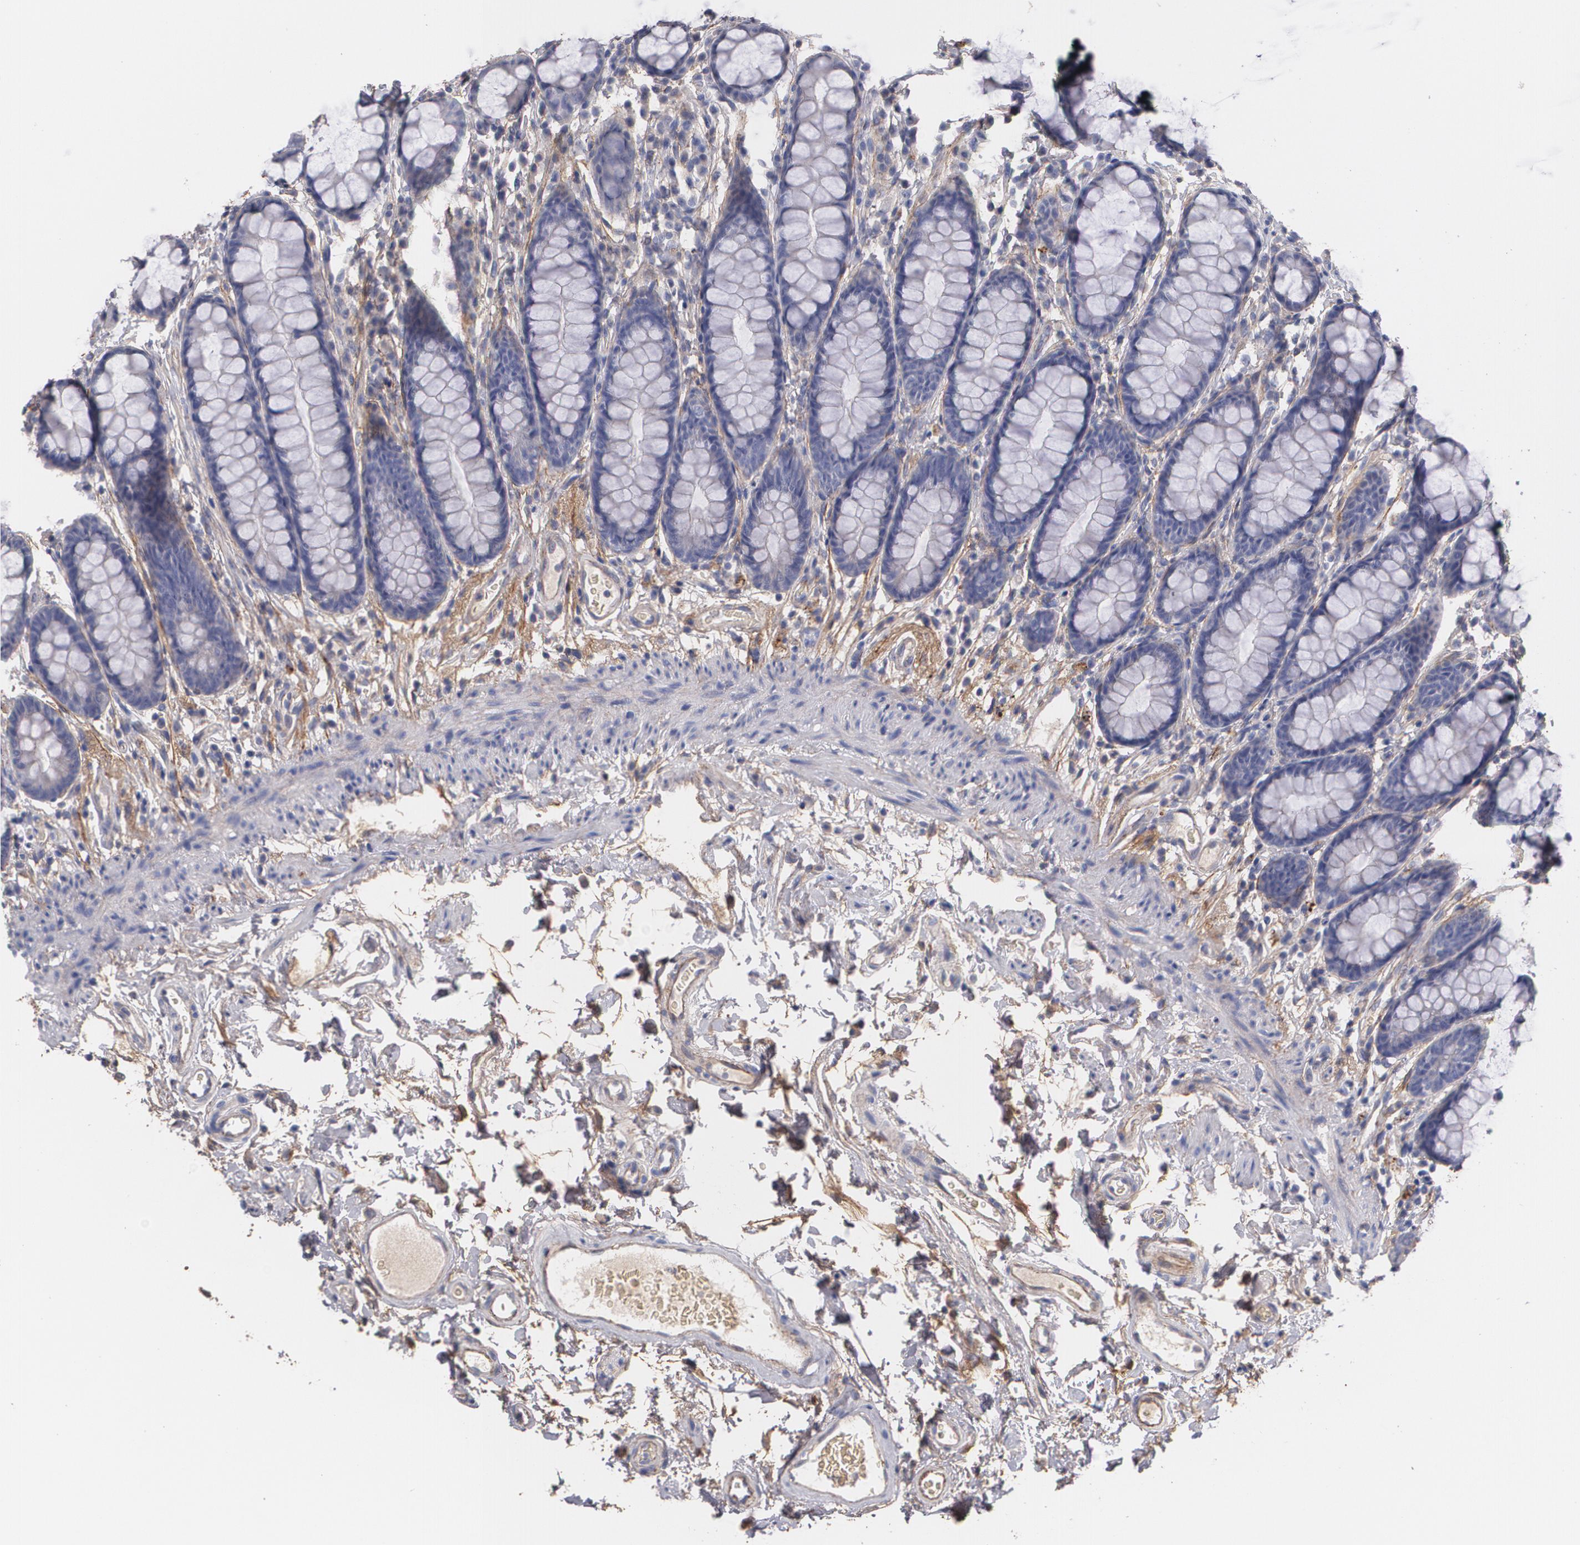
{"staining": {"intensity": "negative", "quantity": "none", "location": "none"}, "tissue": "rectum", "cell_type": "Glandular cells", "image_type": "normal", "snomed": [{"axis": "morphology", "description": "Normal tissue, NOS"}, {"axis": "topography", "description": "Rectum"}], "caption": "This histopathology image is of normal rectum stained with immunohistochemistry to label a protein in brown with the nuclei are counter-stained blue. There is no staining in glandular cells.", "gene": "FBLN1", "patient": {"sex": "male", "age": 92}}